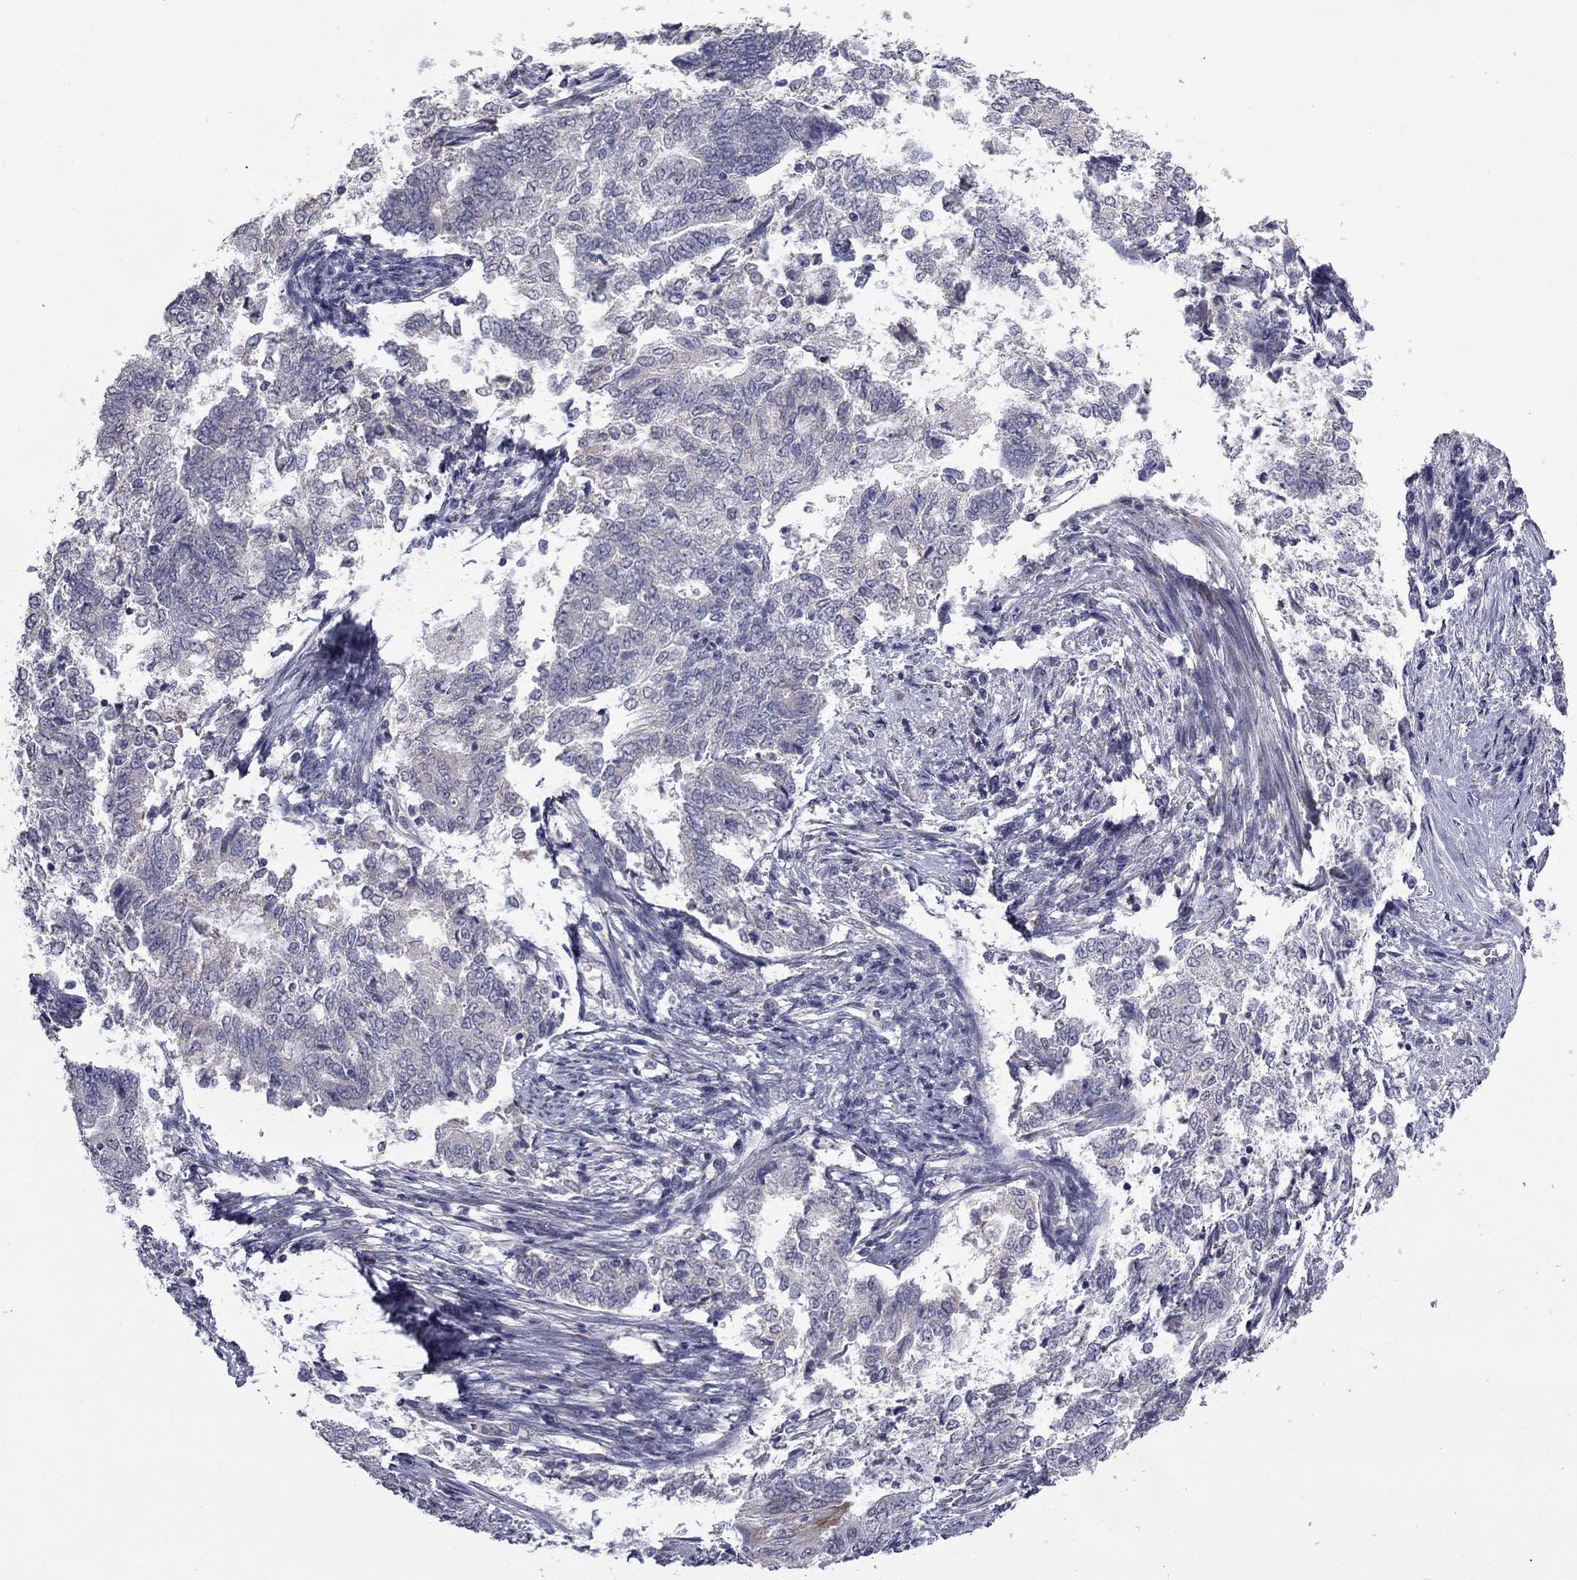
{"staining": {"intensity": "negative", "quantity": "none", "location": "none"}, "tissue": "endometrial cancer", "cell_type": "Tumor cells", "image_type": "cancer", "snomed": [{"axis": "morphology", "description": "Adenocarcinoma, NOS"}, {"axis": "topography", "description": "Endometrium"}], "caption": "There is no significant staining in tumor cells of endometrial cancer (adenocarcinoma).", "gene": "PRRT2", "patient": {"sex": "female", "age": 65}}